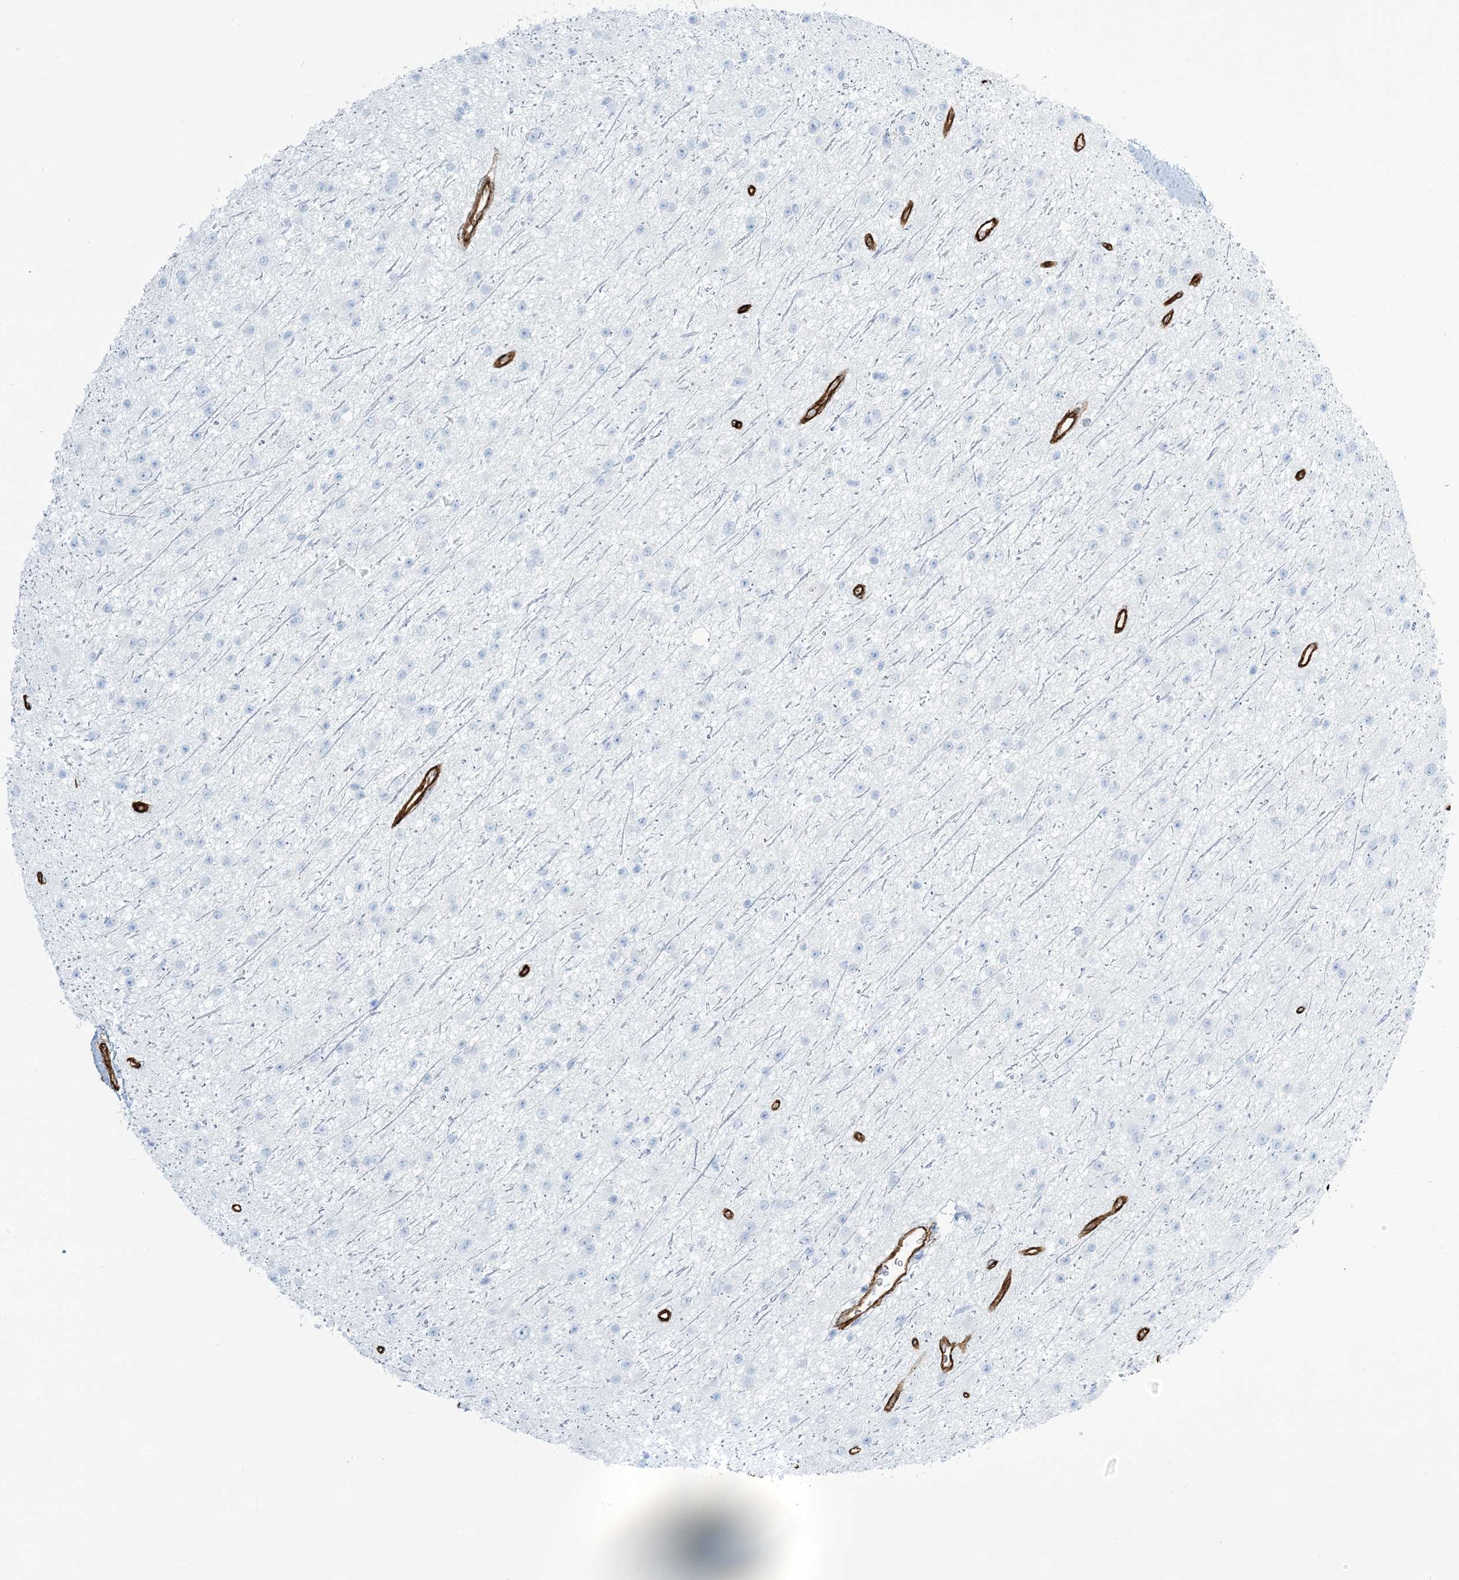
{"staining": {"intensity": "negative", "quantity": "none", "location": "none"}, "tissue": "glioma", "cell_type": "Tumor cells", "image_type": "cancer", "snomed": [{"axis": "morphology", "description": "Glioma, malignant, Low grade"}, {"axis": "topography", "description": "Cerebral cortex"}], "caption": "DAB immunohistochemical staining of malignant glioma (low-grade) reveals no significant positivity in tumor cells.", "gene": "EPS8L3", "patient": {"sex": "female", "age": 39}}